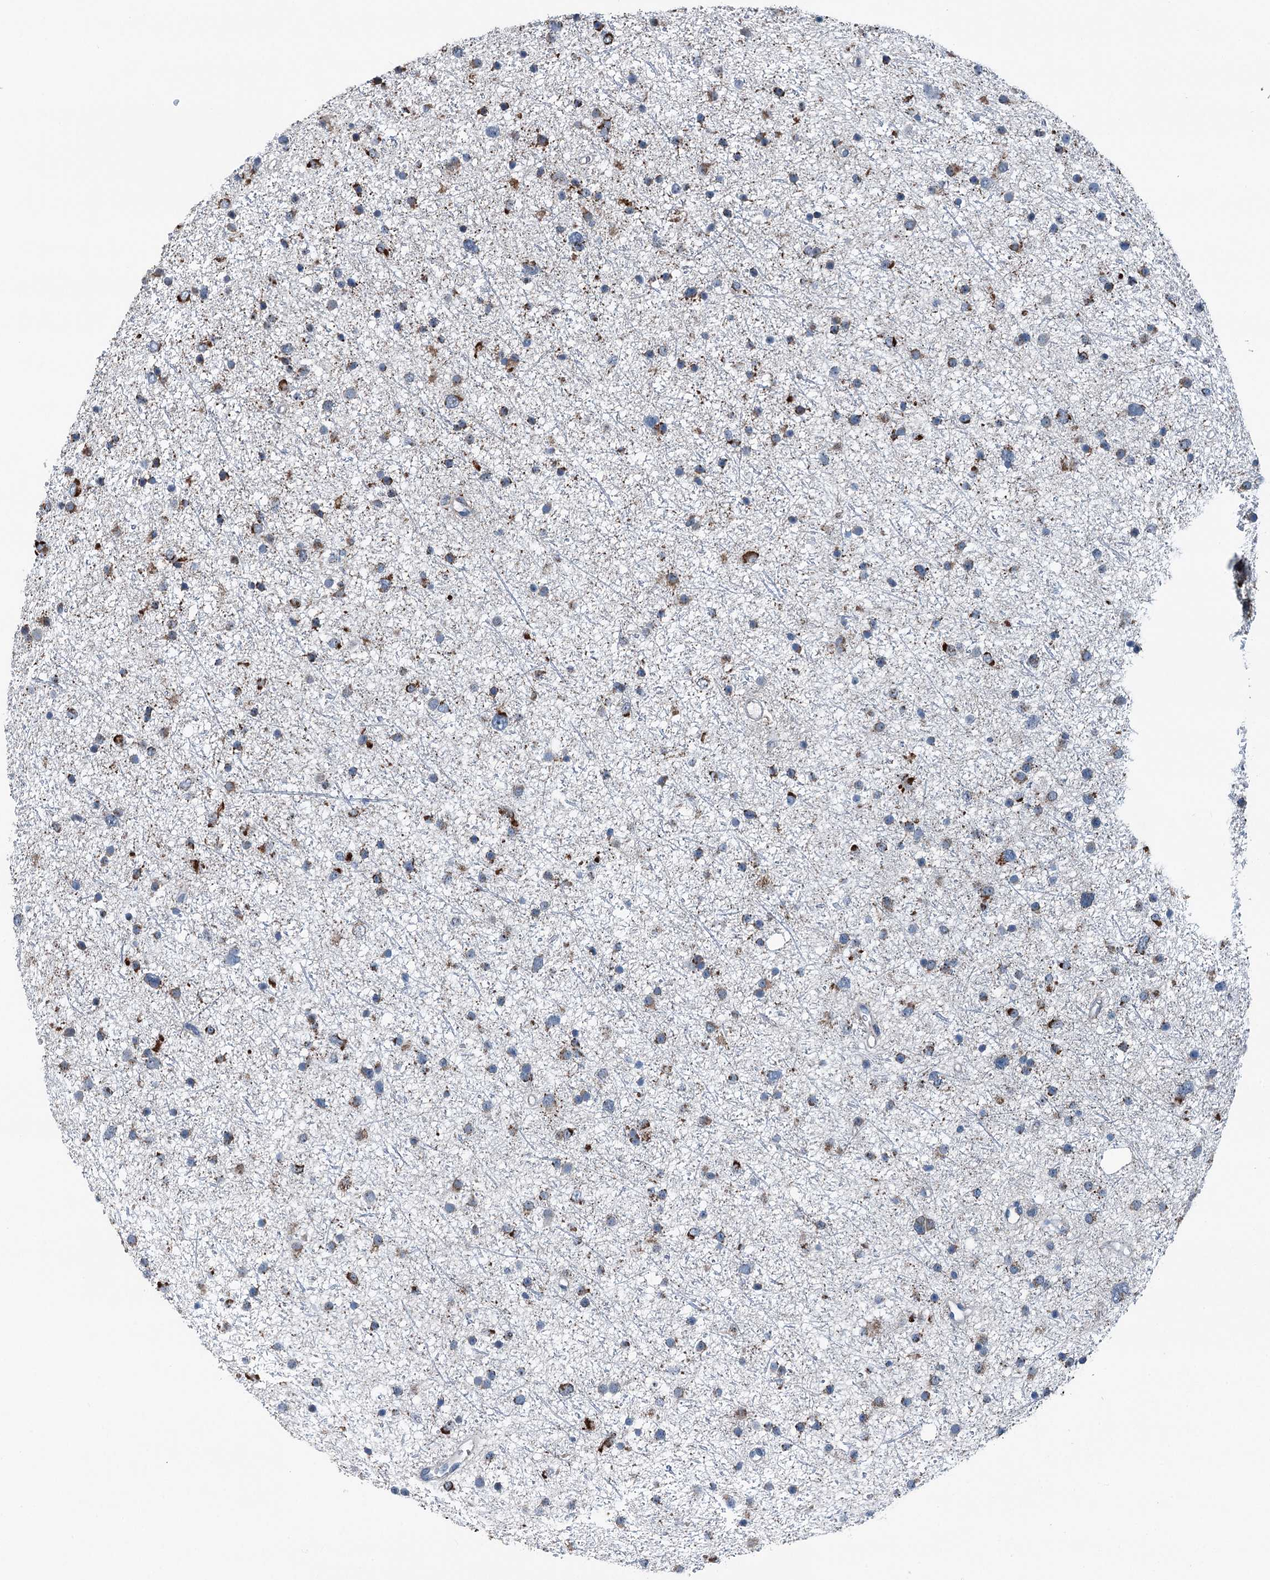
{"staining": {"intensity": "moderate", "quantity": ">75%", "location": "cytoplasmic/membranous"}, "tissue": "glioma", "cell_type": "Tumor cells", "image_type": "cancer", "snomed": [{"axis": "morphology", "description": "Glioma, malignant, Low grade"}, {"axis": "topography", "description": "Cerebral cortex"}], "caption": "Immunohistochemistry (IHC) of glioma exhibits medium levels of moderate cytoplasmic/membranous staining in approximately >75% of tumor cells.", "gene": "TRPT1", "patient": {"sex": "female", "age": 39}}